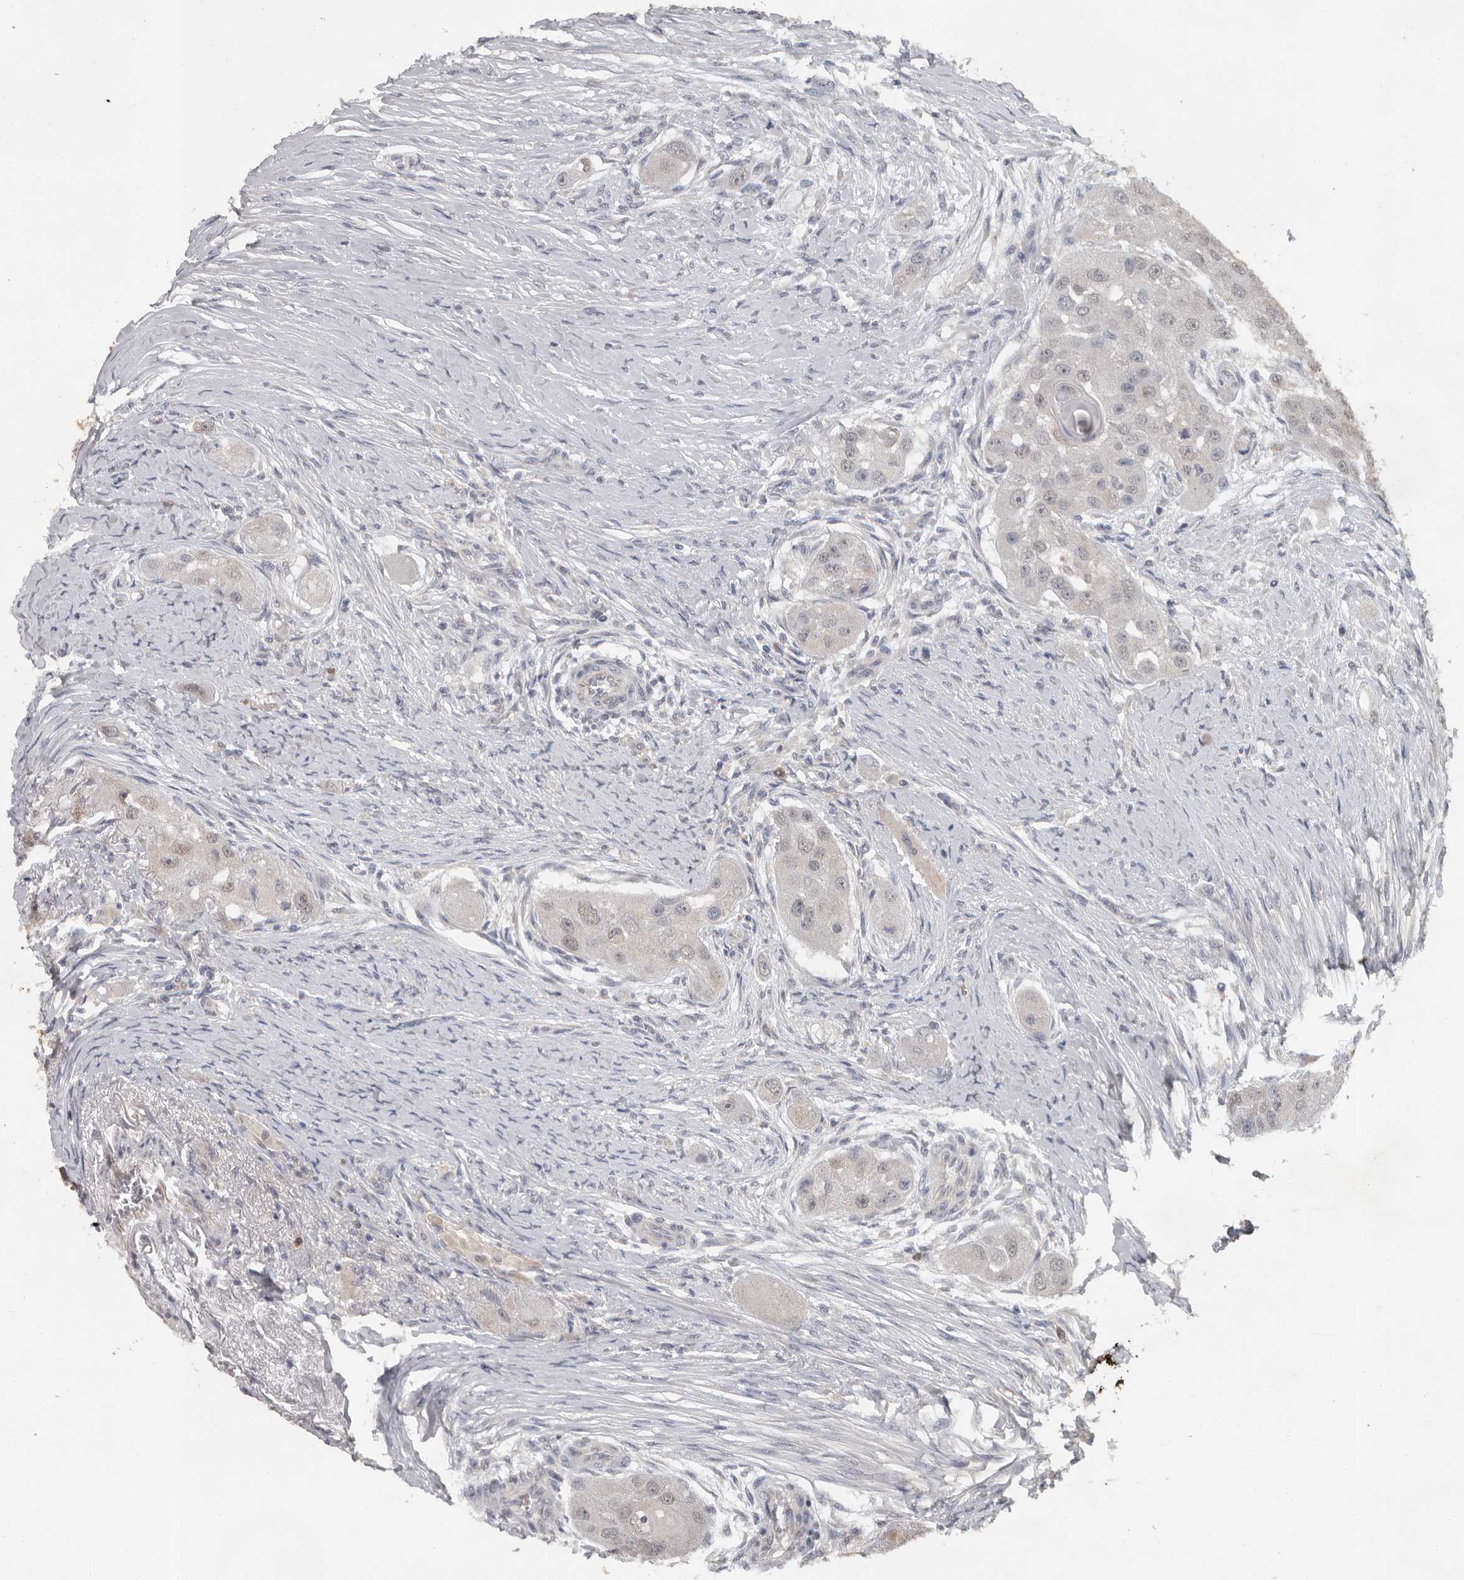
{"staining": {"intensity": "weak", "quantity": "<25%", "location": "nuclear"}, "tissue": "head and neck cancer", "cell_type": "Tumor cells", "image_type": "cancer", "snomed": [{"axis": "morphology", "description": "Normal tissue, NOS"}, {"axis": "morphology", "description": "Squamous cell carcinoma, NOS"}, {"axis": "topography", "description": "Skeletal muscle"}, {"axis": "topography", "description": "Head-Neck"}], "caption": "Immunohistochemistry of squamous cell carcinoma (head and neck) exhibits no staining in tumor cells.", "gene": "MTF1", "patient": {"sex": "male", "age": 51}}